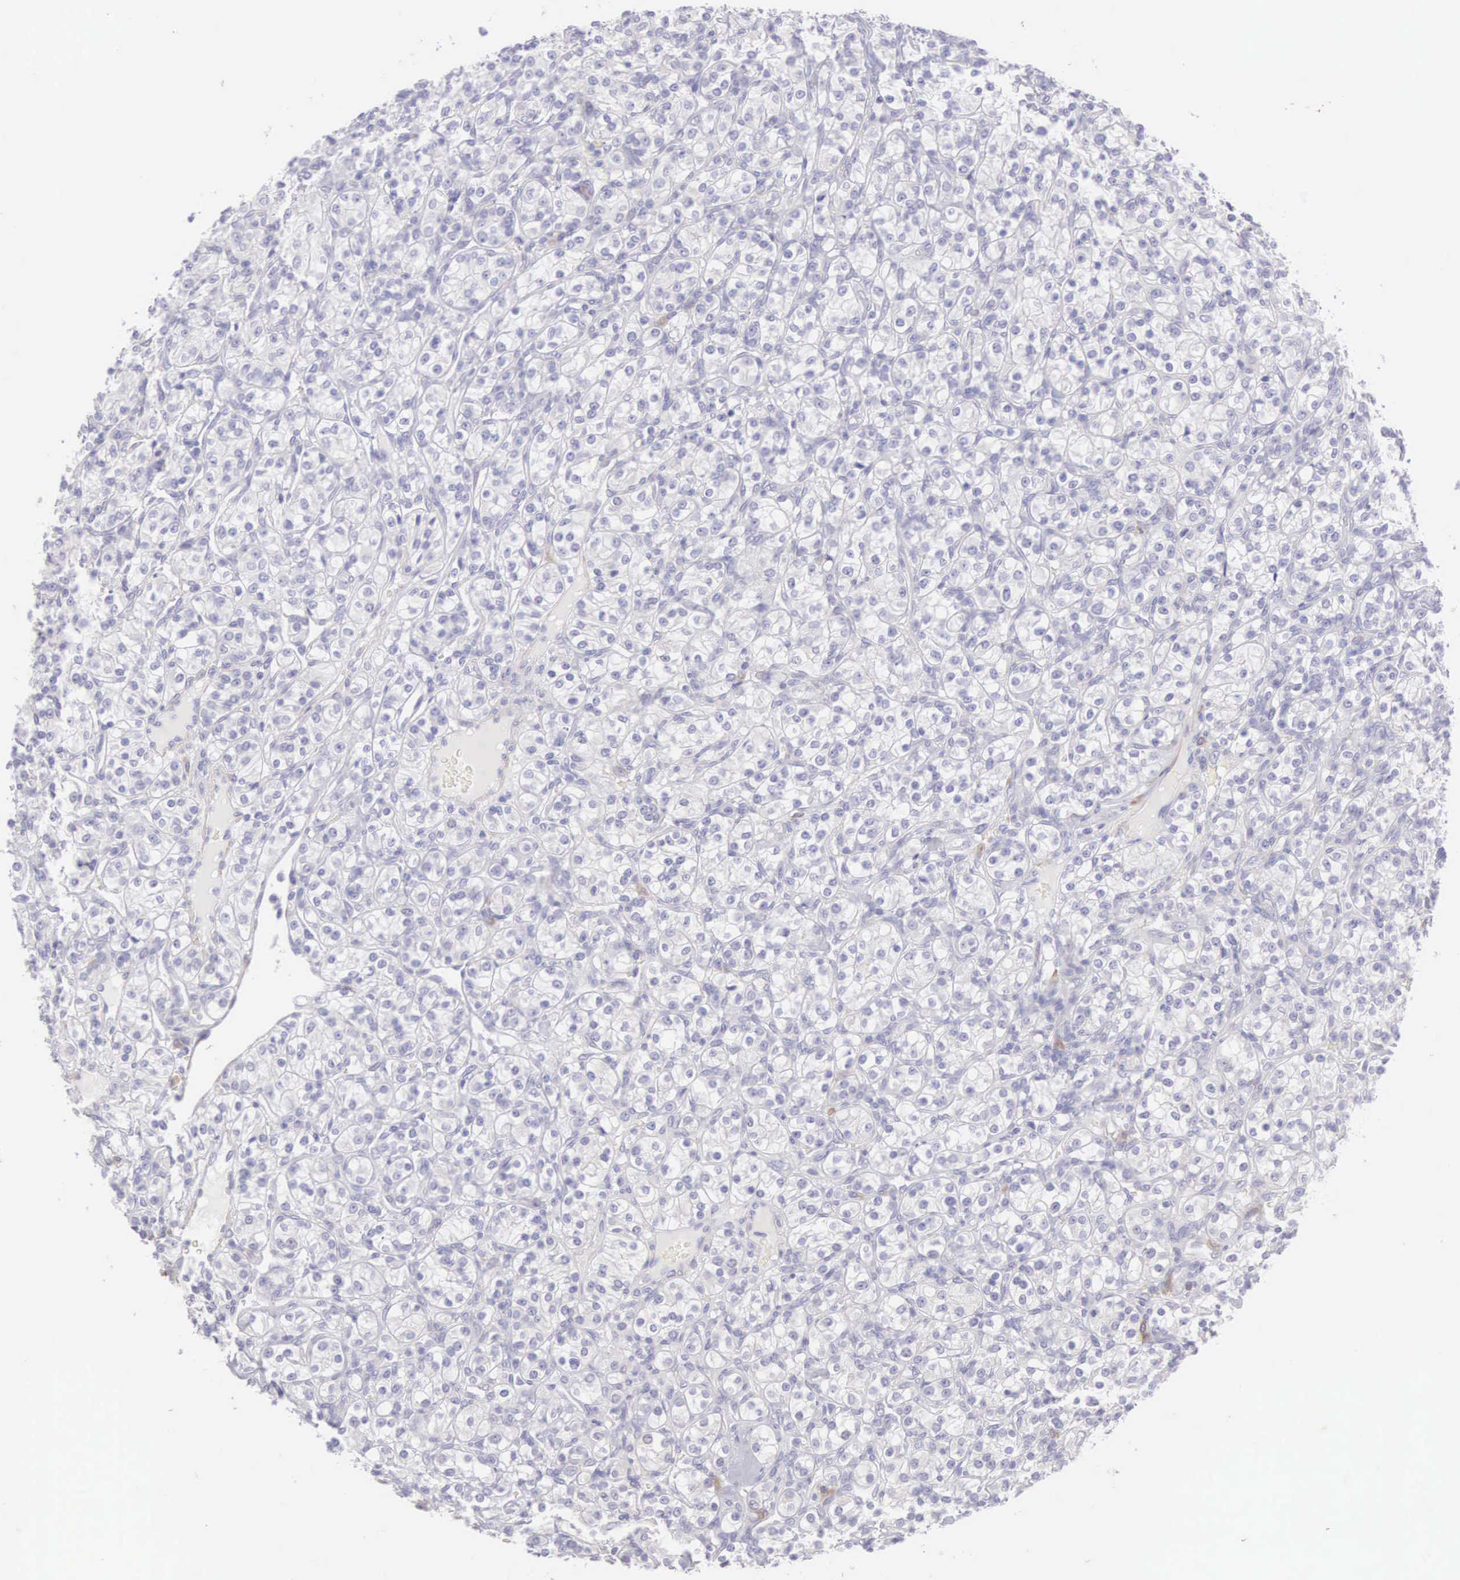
{"staining": {"intensity": "negative", "quantity": "none", "location": "none"}, "tissue": "renal cancer", "cell_type": "Tumor cells", "image_type": "cancer", "snomed": [{"axis": "morphology", "description": "Adenocarcinoma, NOS"}, {"axis": "topography", "description": "Kidney"}], "caption": "Immunohistochemistry (IHC) photomicrograph of neoplastic tissue: adenocarcinoma (renal) stained with DAB (3,3'-diaminobenzidine) shows no significant protein staining in tumor cells.", "gene": "ARFGAP3", "patient": {"sex": "male", "age": 77}}